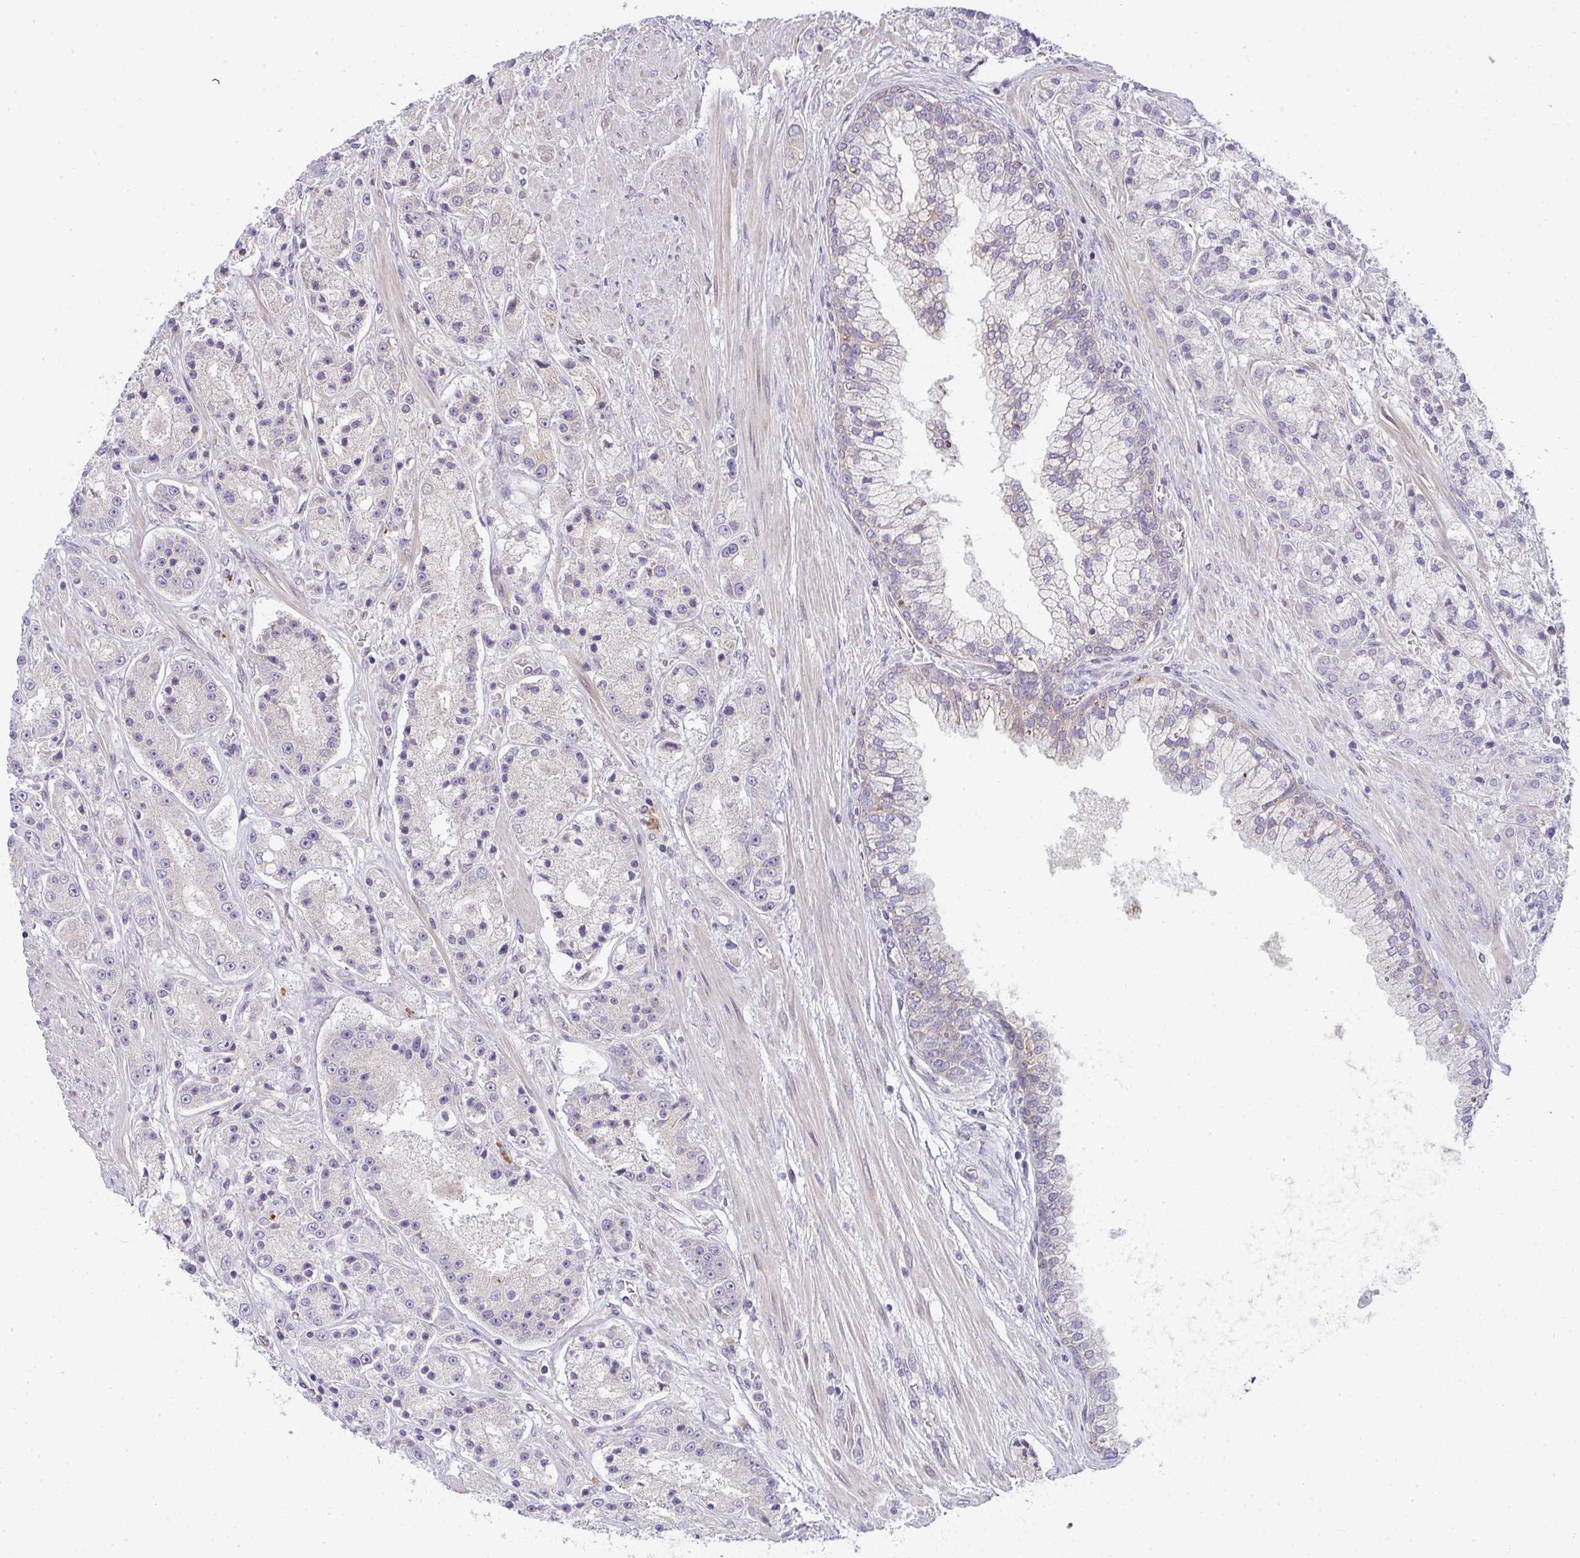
{"staining": {"intensity": "negative", "quantity": "none", "location": "none"}, "tissue": "prostate cancer", "cell_type": "Tumor cells", "image_type": "cancer", "snomed": [{"axis": "morphology", "description": "Adenocarcinoma, High grade"}, {"axis": "topography", "description": "Prostate"}], "caption": "Tumor cells are negative for protein expression in human prostate cancer.", "gene": "TNFRSF10A", "patient": {"sex": "male", "age": 67}}